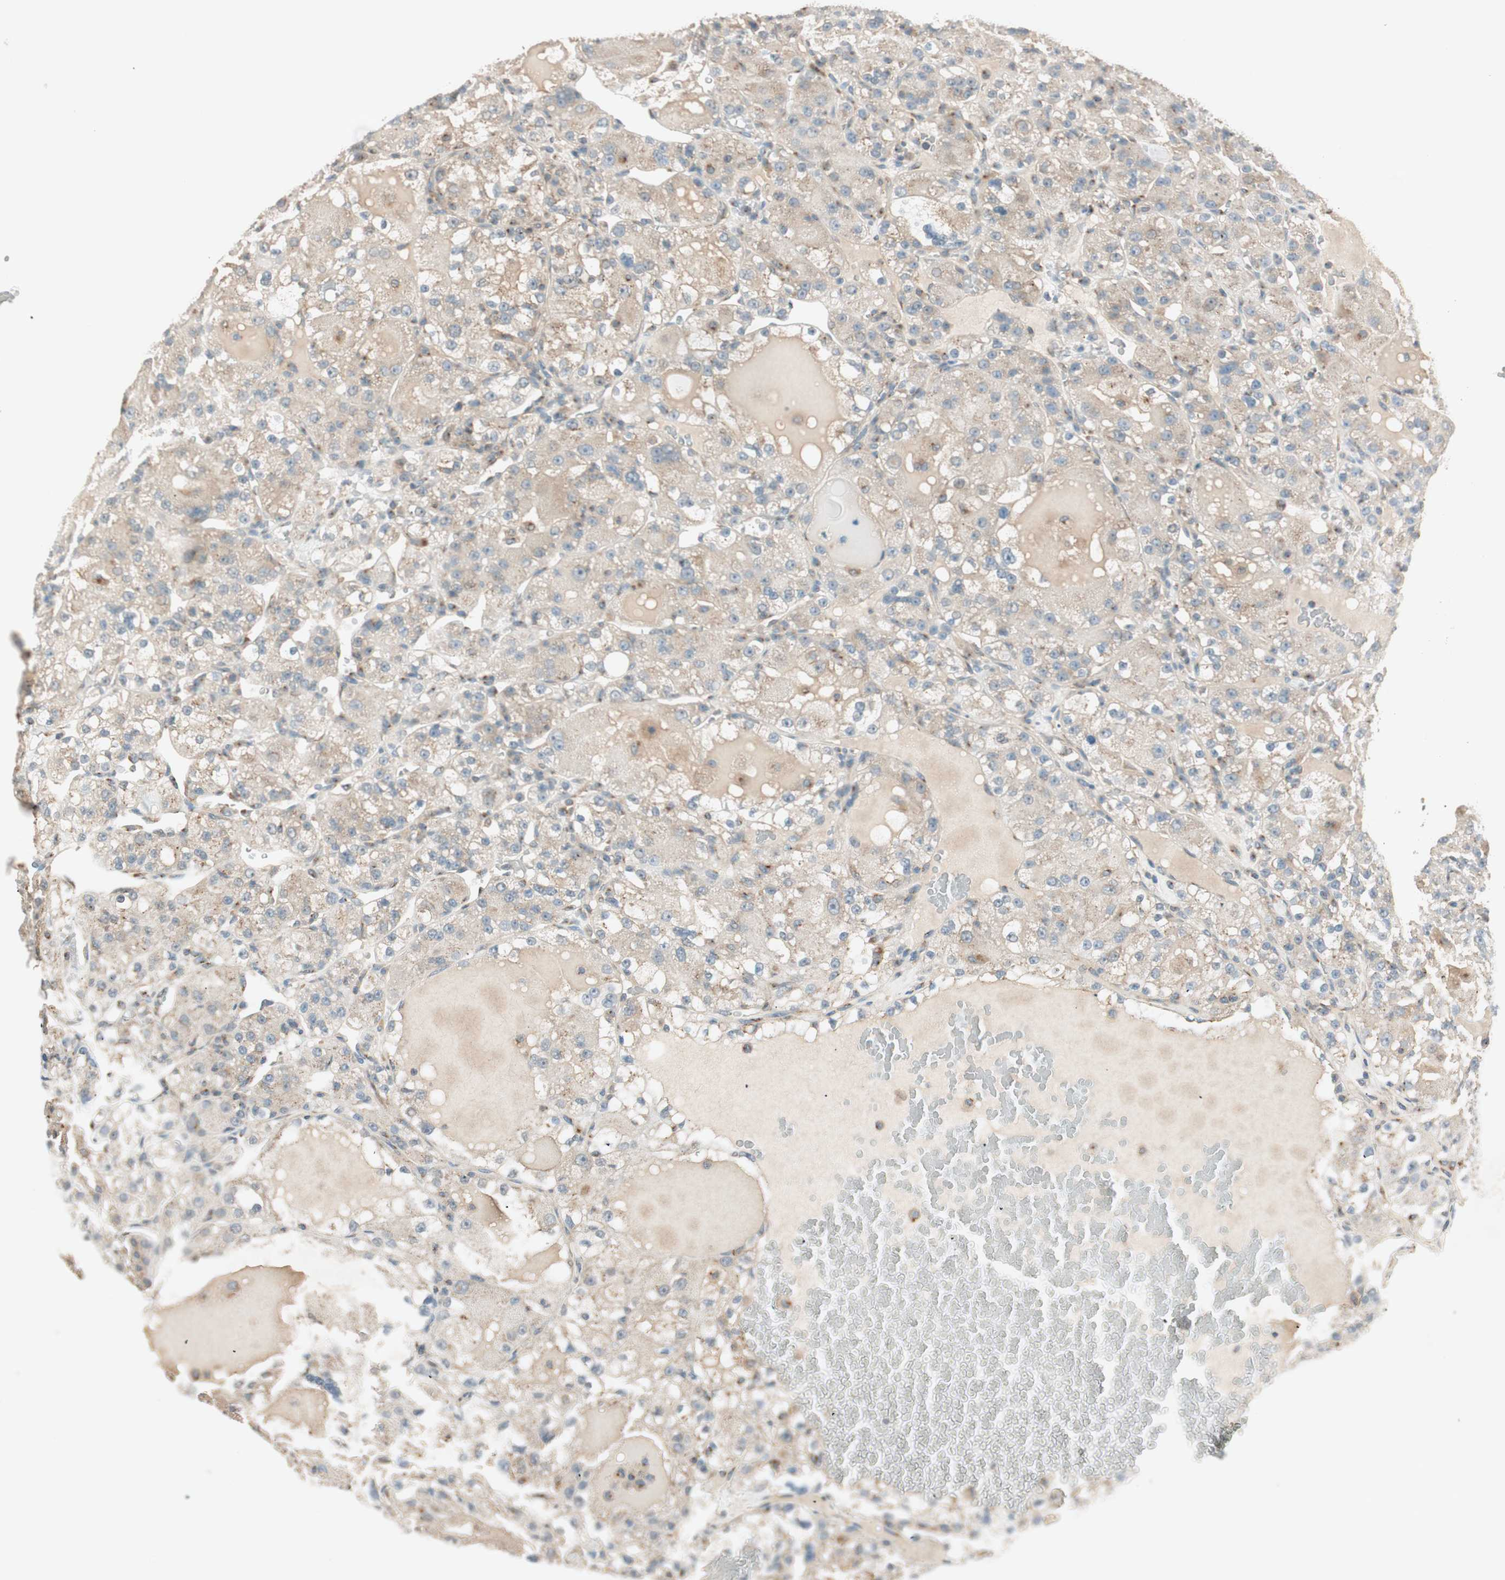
{"staining": {"intensity": "weak", "quantity": "<25%", "location": "cytoplasmic/membranous"}, "tissue": "renal cancer", "cell_type": "Tumor cells", "image_type": "cancer", "snomed": [{"axis": "morphology", "description": "Normal tissue, NOS"}, {"axis": "morphology", "description": "Adenocarcinoma, NOS"}, {"axis": "topography", "description": "Kidney"}], "caption": "Image shows no protein expression in tumor cells of adenocarcinoma (renal) tissue. (Stains: DAB IHC with hematoxylin counter stain, Microscopy: brightfield microscopy at high magnification).", "gene": "SEC16A", "patient": {"sex": "male", "age": 61}}